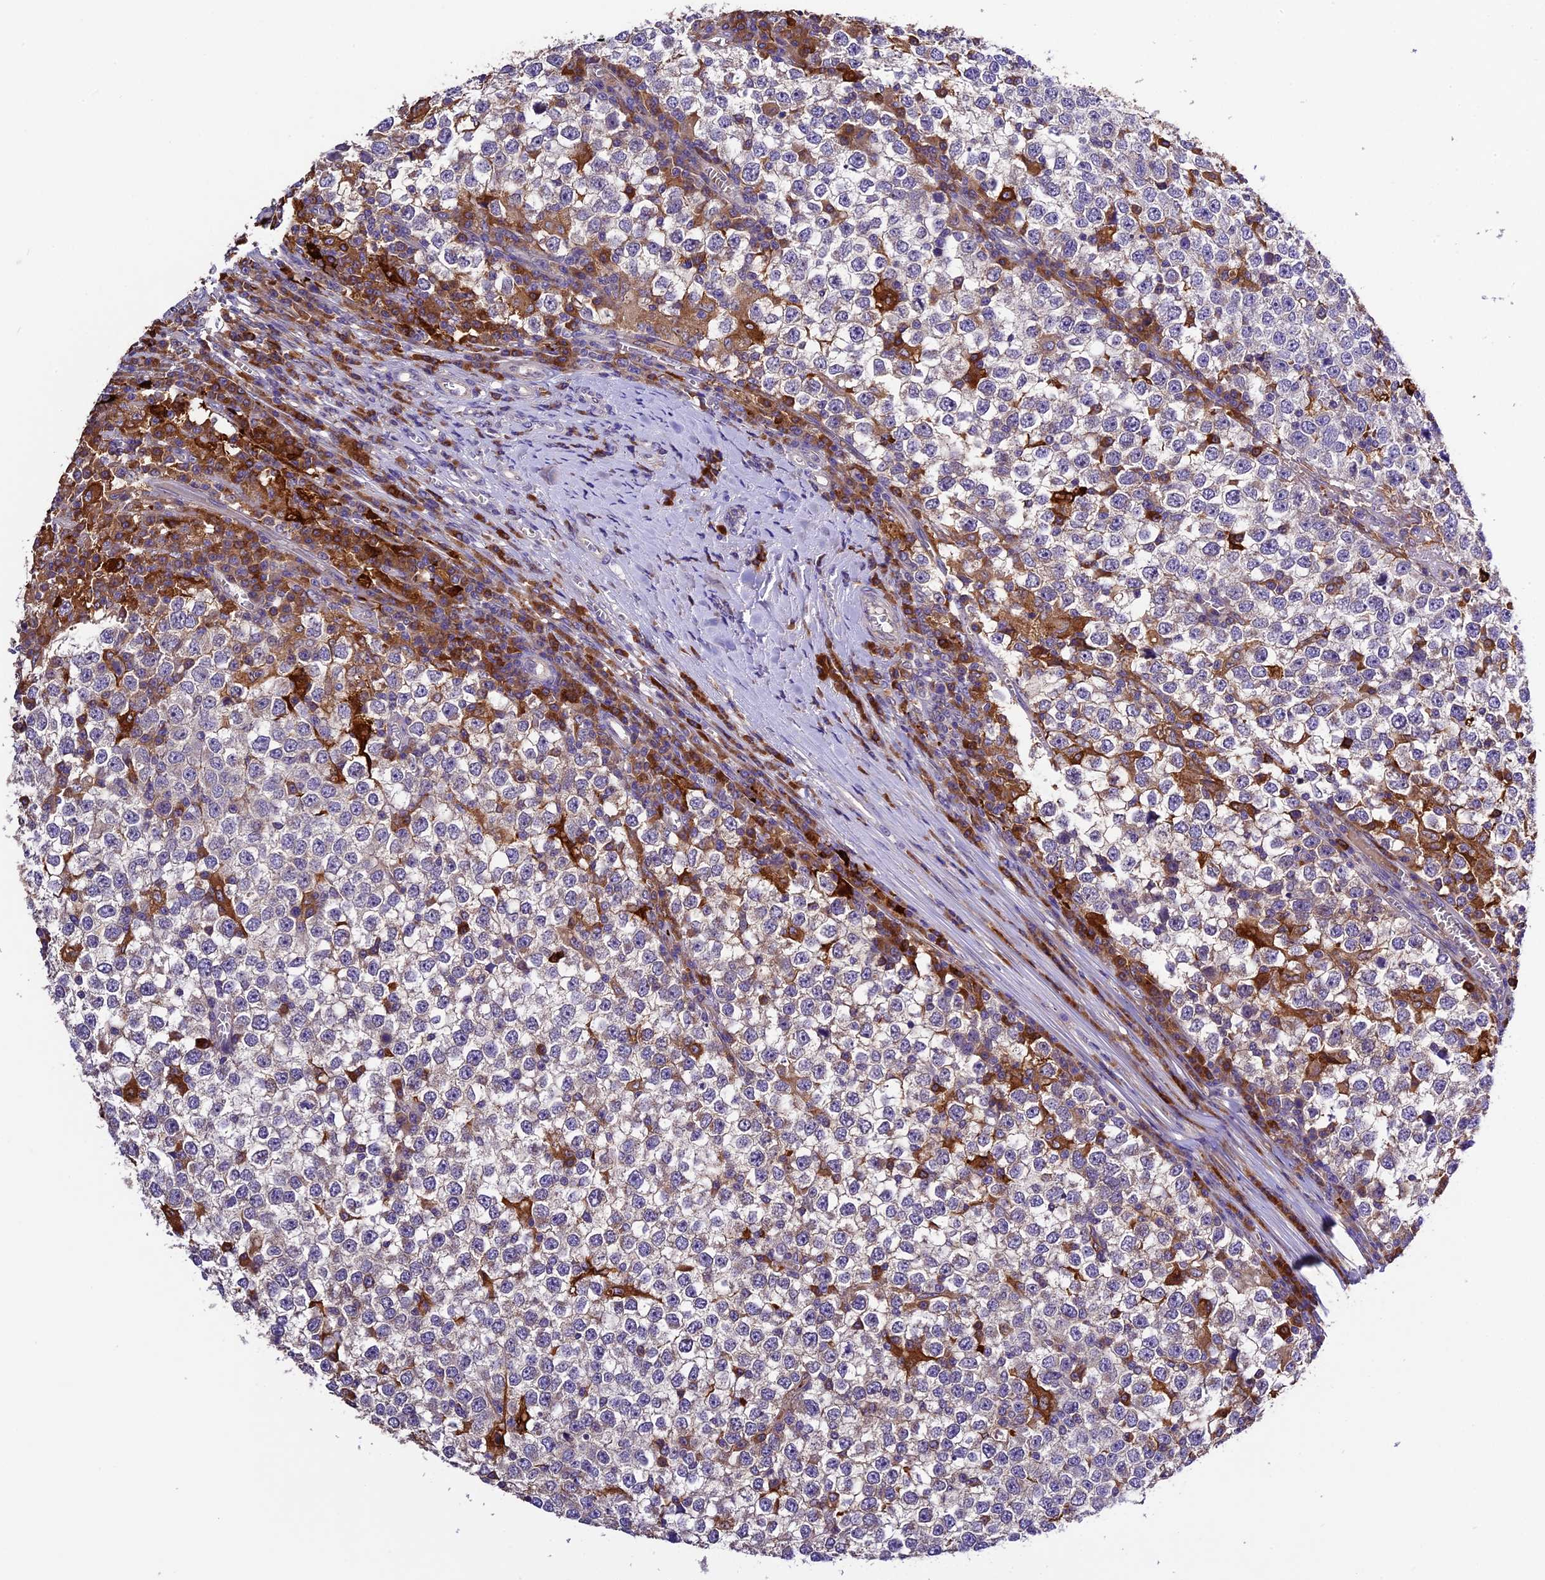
{"staining": {"intensity": "weak", "quantity": "<25%", "location": "cytoplasmic/membranous"}, "tissue": "testis cancer", "cell_type": "Tumor cells", "image_type": "cancer", "snomed": [{"axis": "morphology", "description": "Seminoma, NOS"}, {"axis": "topography", "description": "Testis"}], "caption": "Immunohistochemical staining of human testis cancer displays no significant positivity in tumor cells.", "gene": "CILP2", "patient": {"sex": "male", "age": 65}}